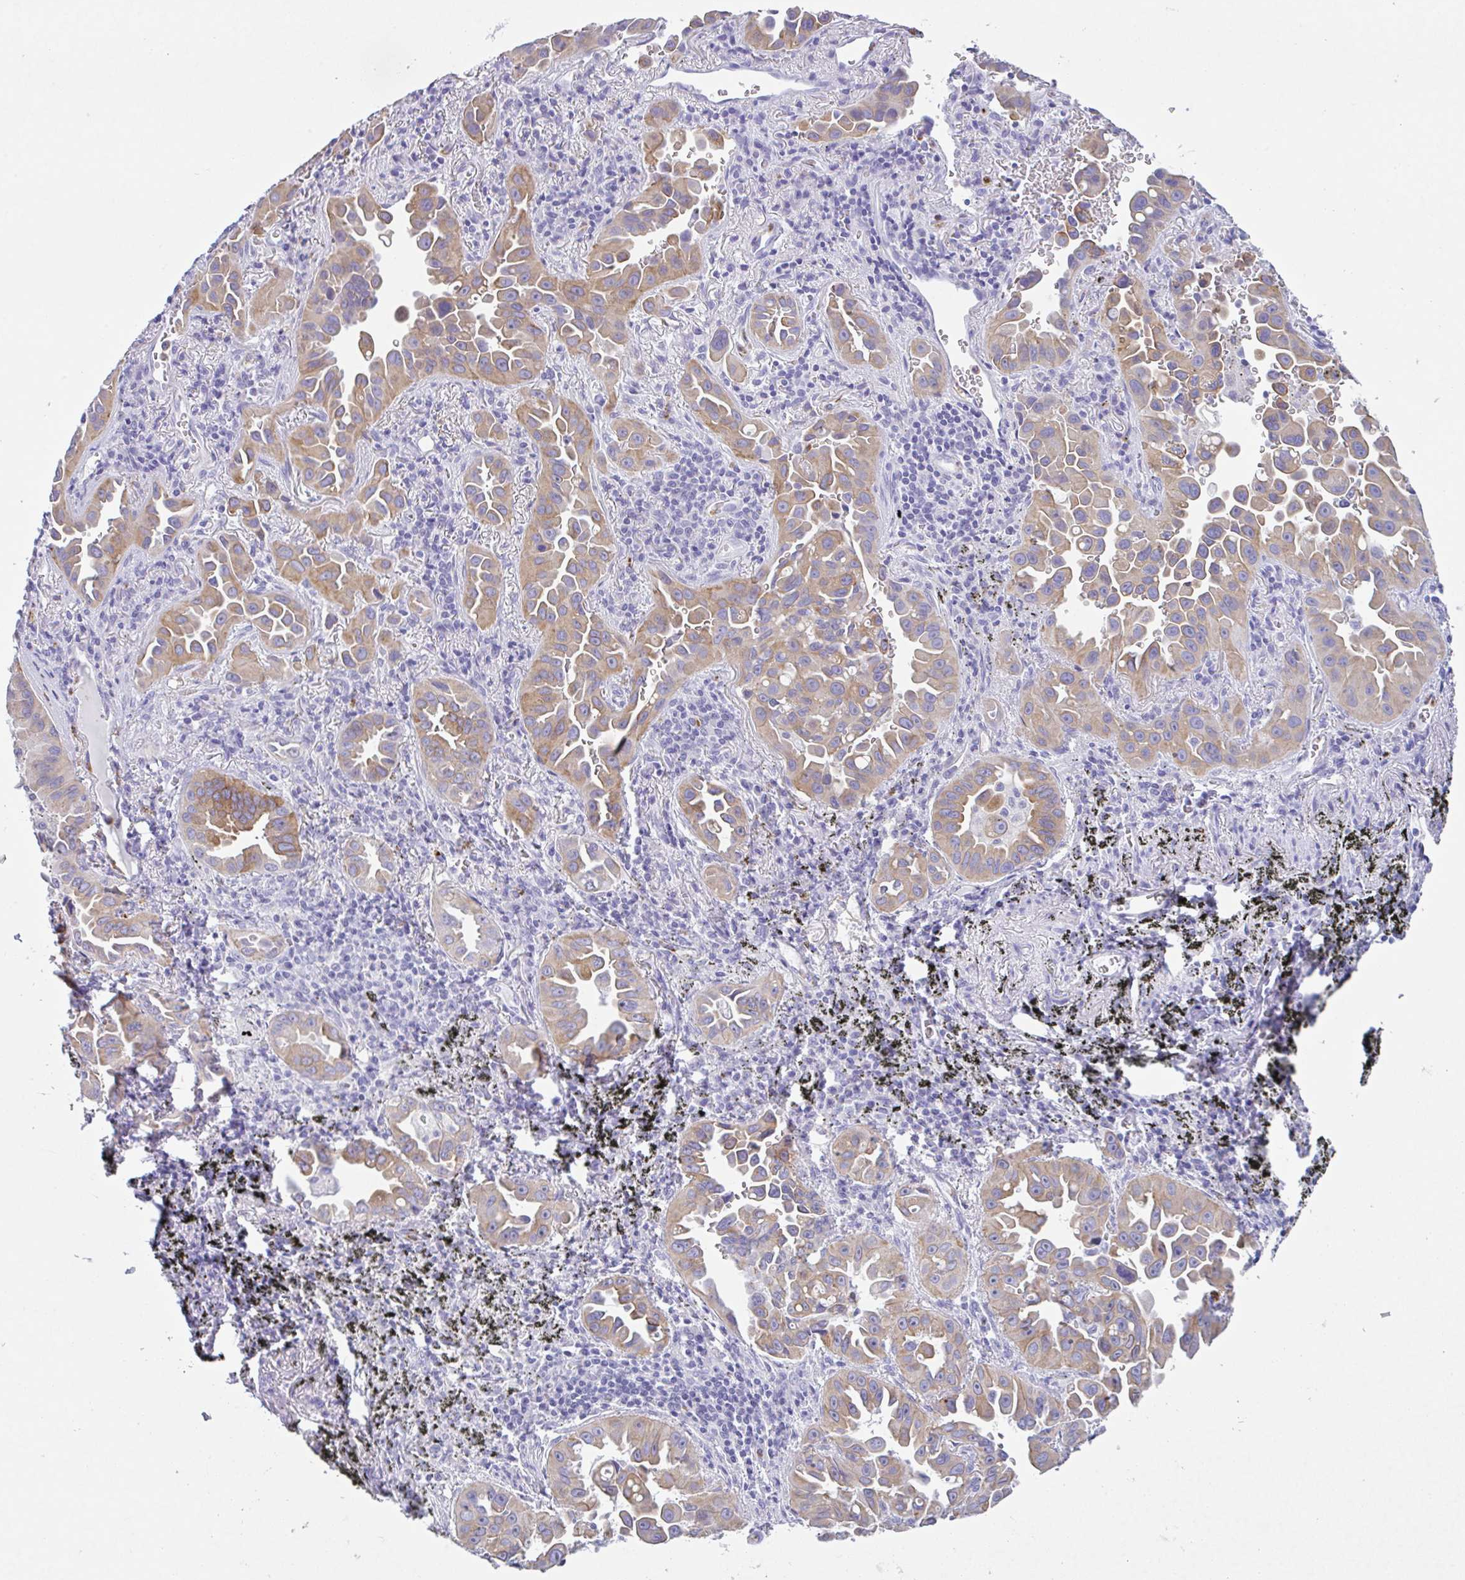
{"staining": {"intensity": "moderate", "quantity": ">75%", "location": "cytoplasmic/membranous"}, "tissue": "lung cancer", "cell_type": "Tumor cells", "image_type": "cancer", "snomed": [{"axis": "morphology", "description": "Adenocarcinoma, NOS"}, {"axis": "topography", "description": "Lung"}], "caption": "High-magnification brightfield microscopy of lung adenocarcinoma stained with DAB (3,3'-diaminobenzidine) (brown) and counterstained with hematoxylin (blue). tumor cells exhibit moderate cytoplasmic/membranous staining is appreciated in approximately>75% of cells. (IHC, brightfield microscopy, high magnification).", "gene": "DTWD2", "patient": {"sex": "male", "age": 68}}